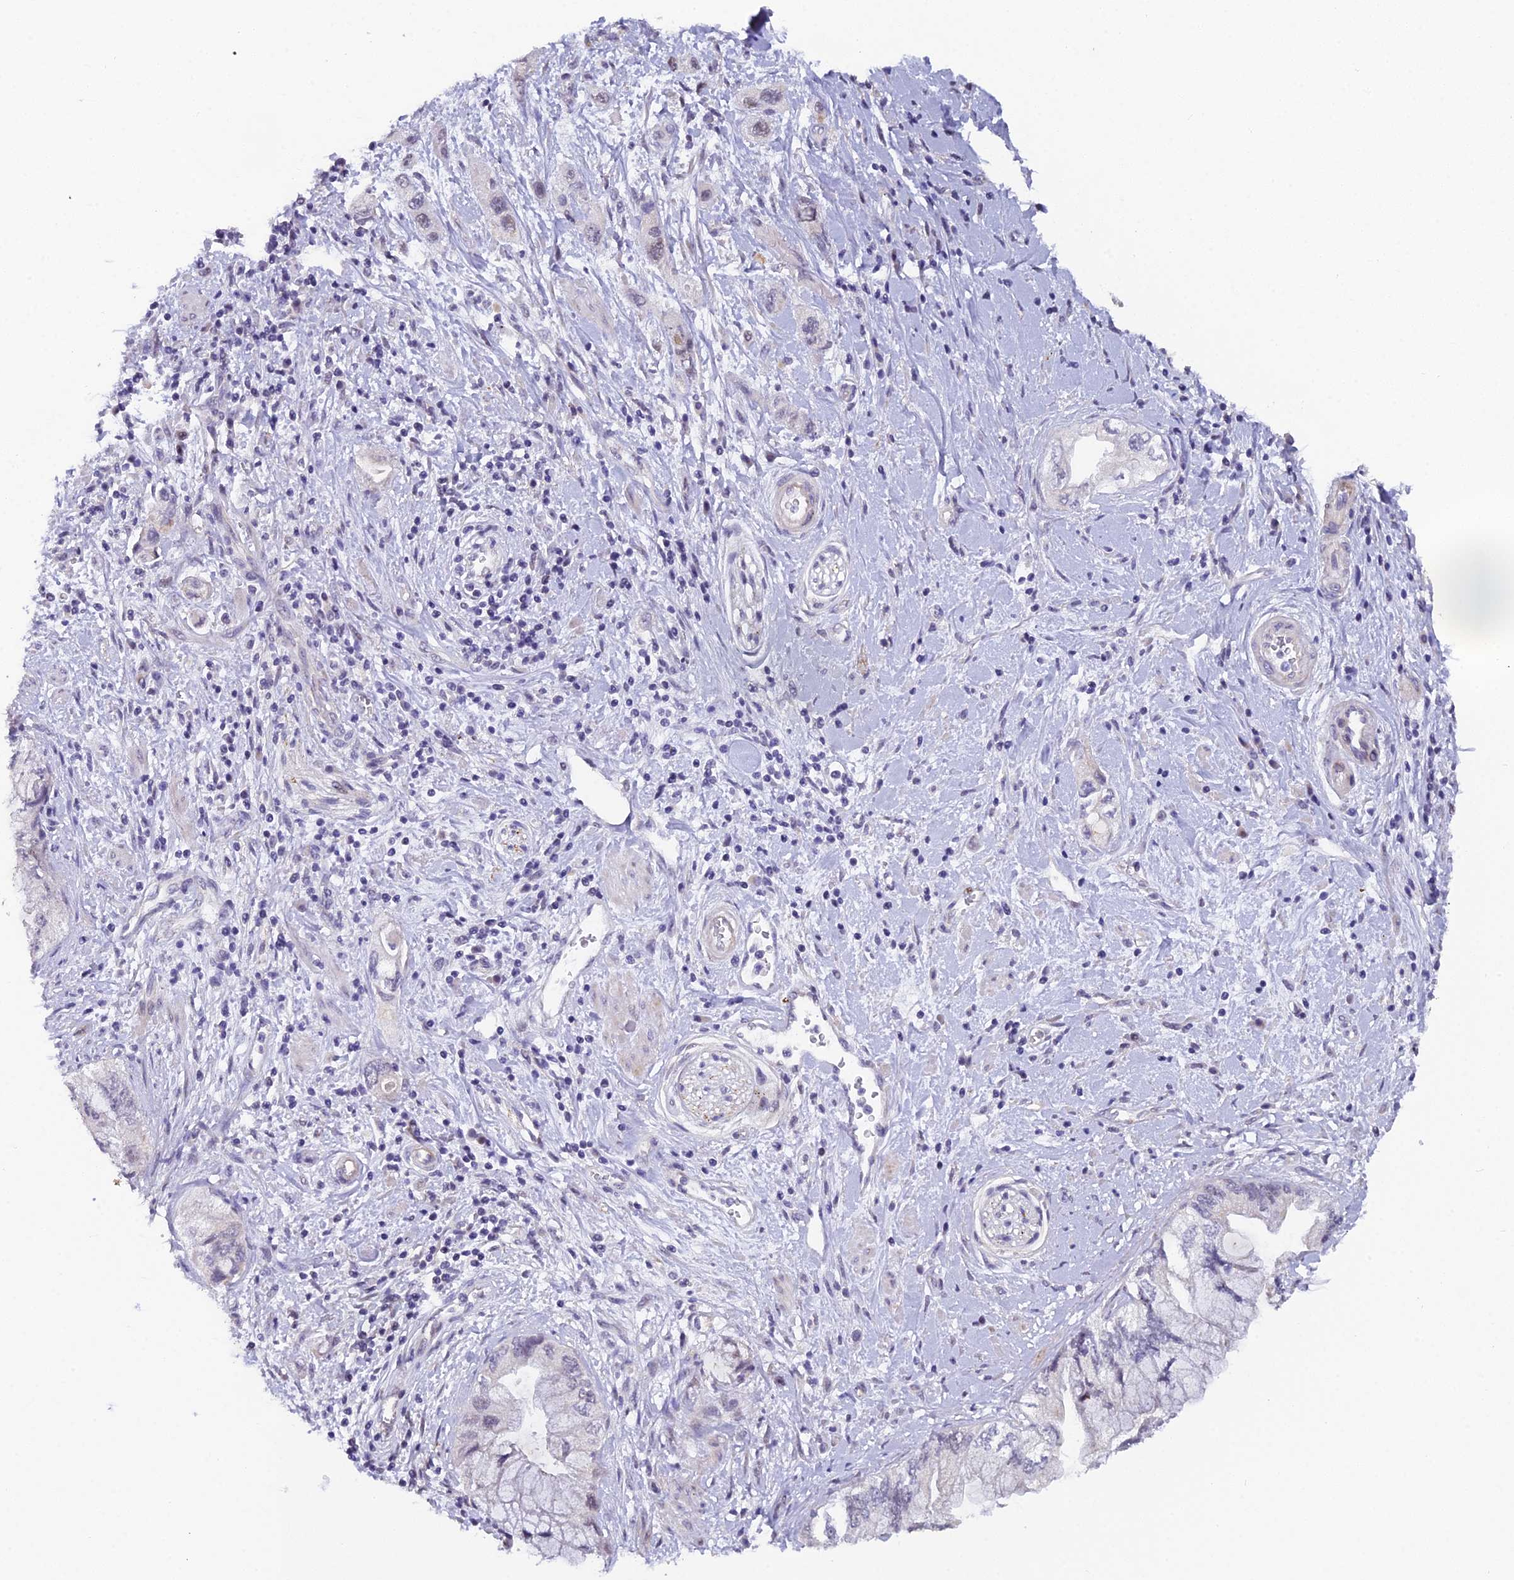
{"staining": {"intensity": "weak", "quantity": "<25%", "location": "nuclear"}, "tissue": "pancreatic cancer", "cell_type": "Tumor cells", "image_type": "cancer", "snomed": [{"axis": "morphology", "description": "Adenocarcinoma, NOS"}, {"axis": "topography", "description": "Pancreas"}], "caption": "Tumor cells show no significant staining in pancreatic cancer.", "gene": "XKR9", "patient": {"sex": "female", "age": 73}}